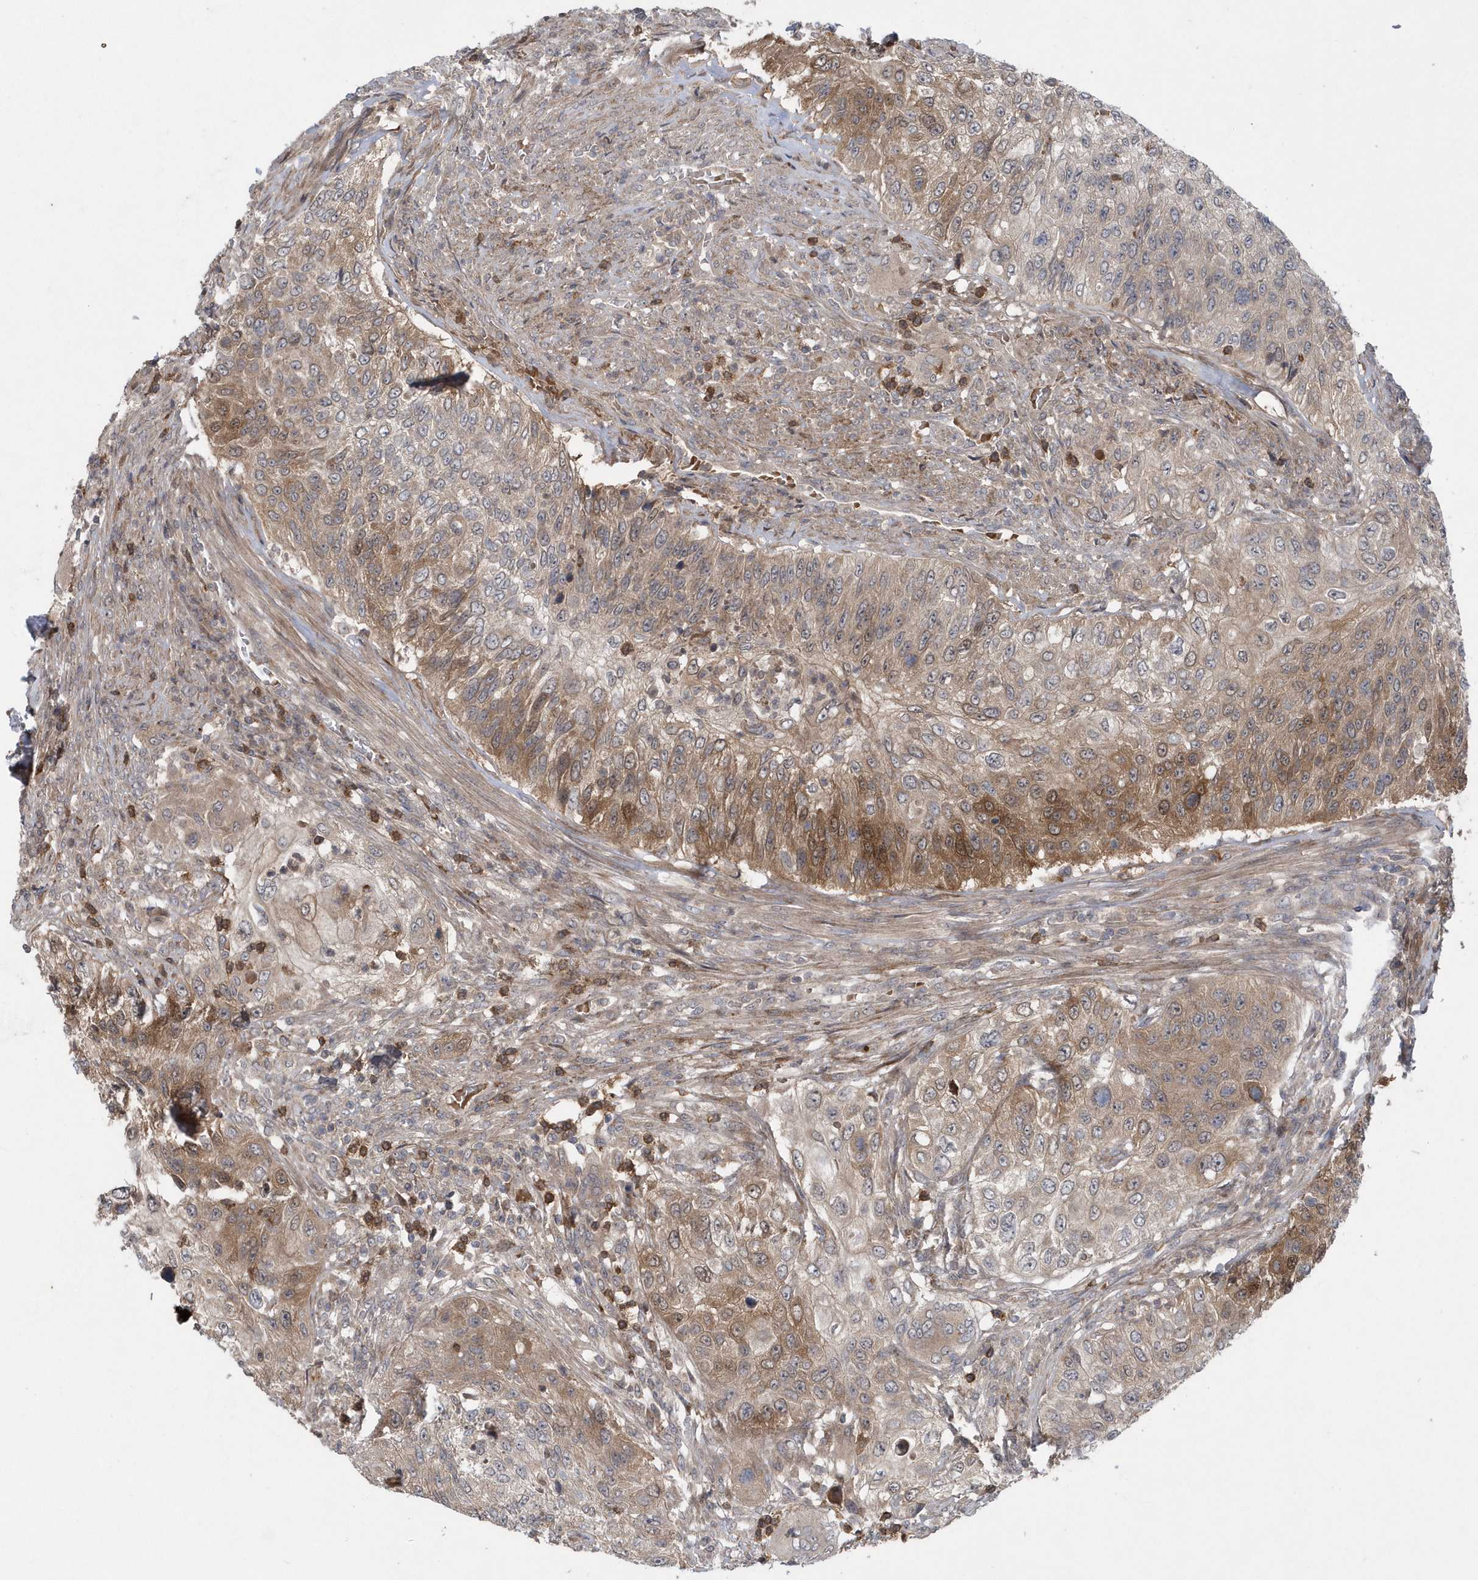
{"staining": {"intensity": "moderate", "quantity": "<25%", "location": "cytoplasmic/membranous"}, "tissue": "urothelial cancer", "cell_type": "Tumor cells", "image_type": "cancer", "snomed": [{"axis": "morphology", "description": "Urothelial carcinoma, High grade"}, {"axis": "topography", "description": "Urinary bladder"}], "caption": "High-grade urothelial carcinoma stained with a brown dye shows moderate cytoplasmic/membranous positive positivity in approximately <25% of tumor cells.", "gene": "HMGCS1", "patient": {"sex": "female", "age": 60}}